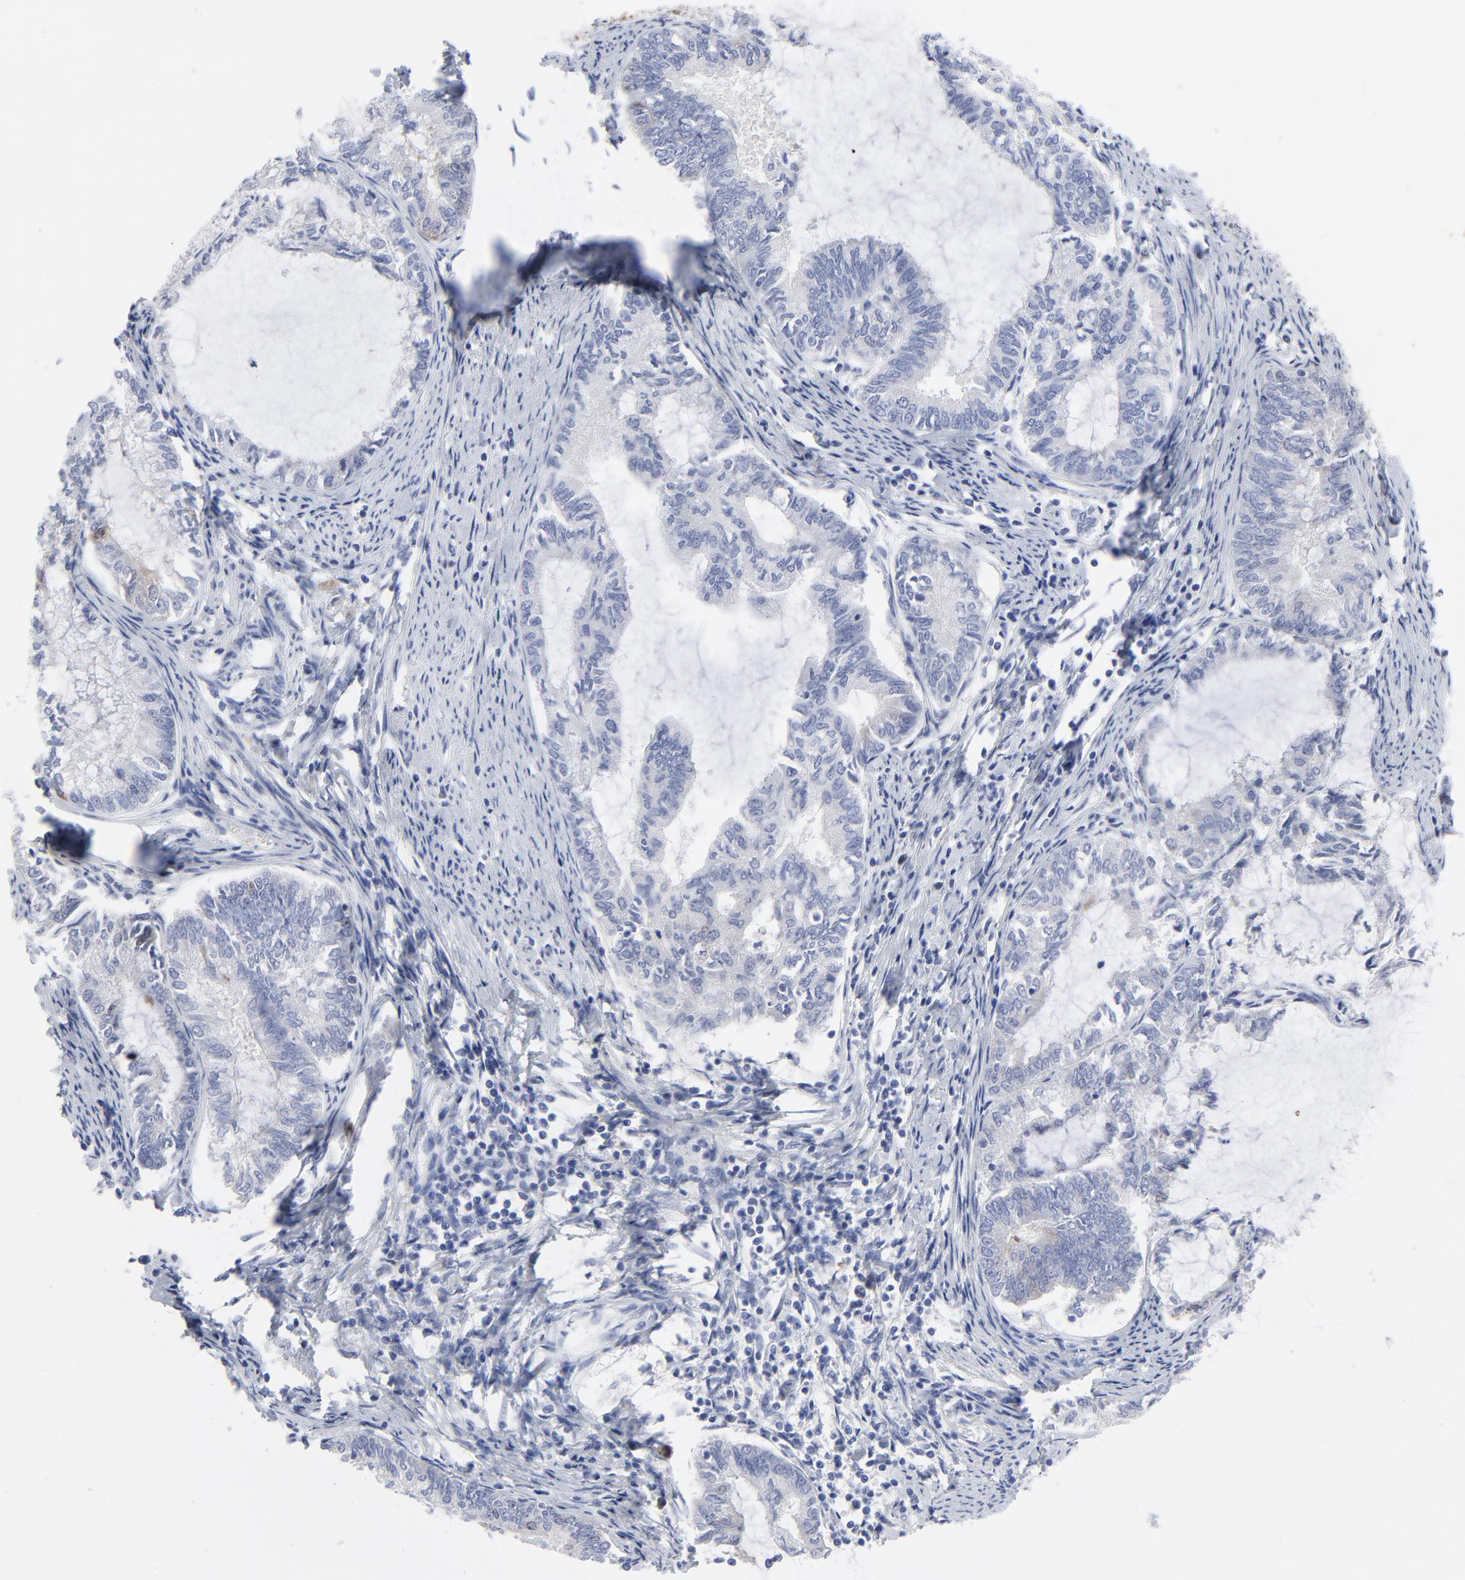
{"staining": {"intensity": "moderate", "quantity": "<25%", "location": "cytoplasmic/membranous,nuclear"}, "tissue": "endometrial cancer", "cell_type": "Tumor cells", "image_type": "cancer", "snomed": [{"axis": "morphology", "description": "Adenocarcinoma, NOS"}, {"axis": "topography", "description": "Endometrium"}], "caption": "Immunohistochemical staining of human endometrial adenocarcinoma demonstrates low levels of moderate cytoplasmic/membranous and nuclear staining in approximately <25% of tumor cells. The protein is stained brown, and the nuclei are stained in blue (DAB (3,3'-diaminobenzidine) IHC with brightfield microscopy, high magnification).", "gene": "CDK1", "patient": {"sex": "female", "age": 86}}